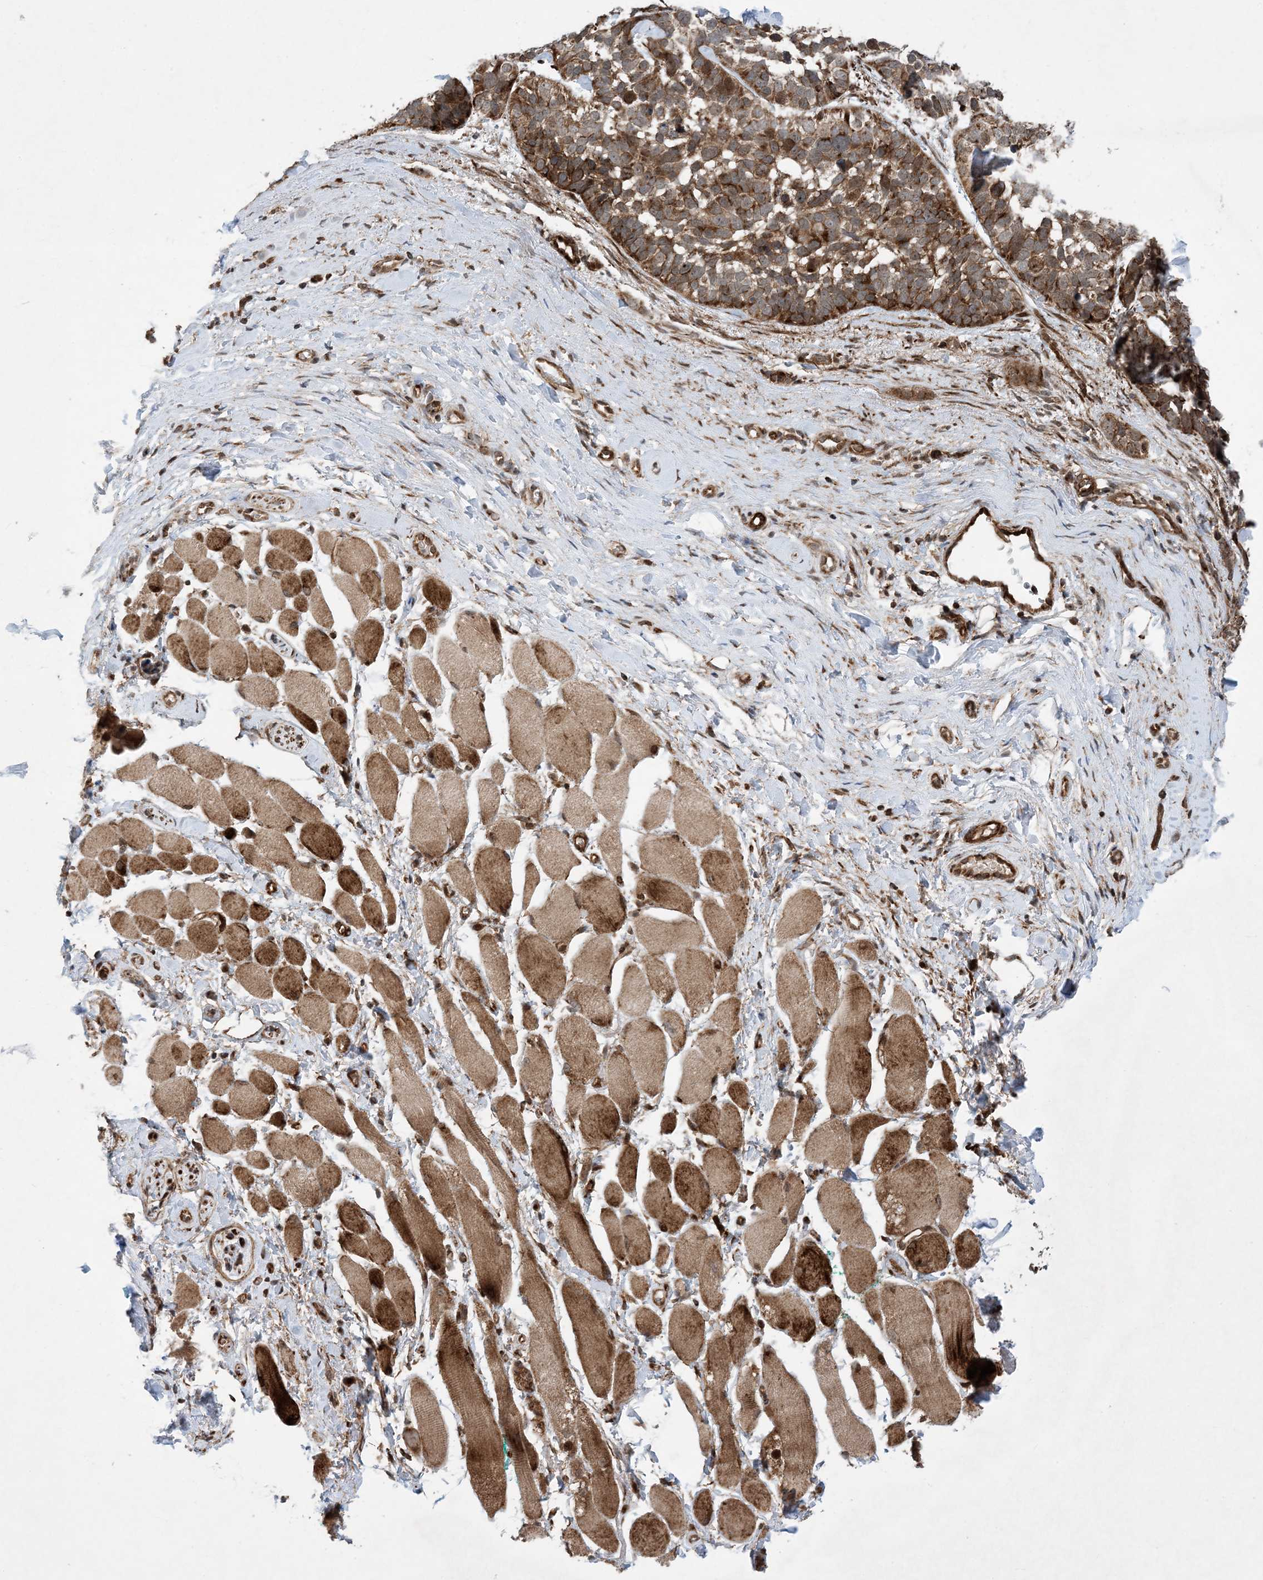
{"staining": {"intensity": "moderate", "quantity": ">75%", "location": "cytoplasmic/membranous"}, "tissue": "skin cancer", "cell_type": "Tumor cells", "image_type": "cancer", "snomed": [{"axis": "morphology", "description": "Basal cell carcinoma"}, {"axis": "topography", "description": "Skin"}], "caption": "Immunohistochemical staining of basal cell carcinoma (skin) shows moderate cytoplasmic/membranous protein positivity in approximately >75% of tumor cells.", "gene": "HEMK1", "patient": {"sex": "male", "age": 62}}